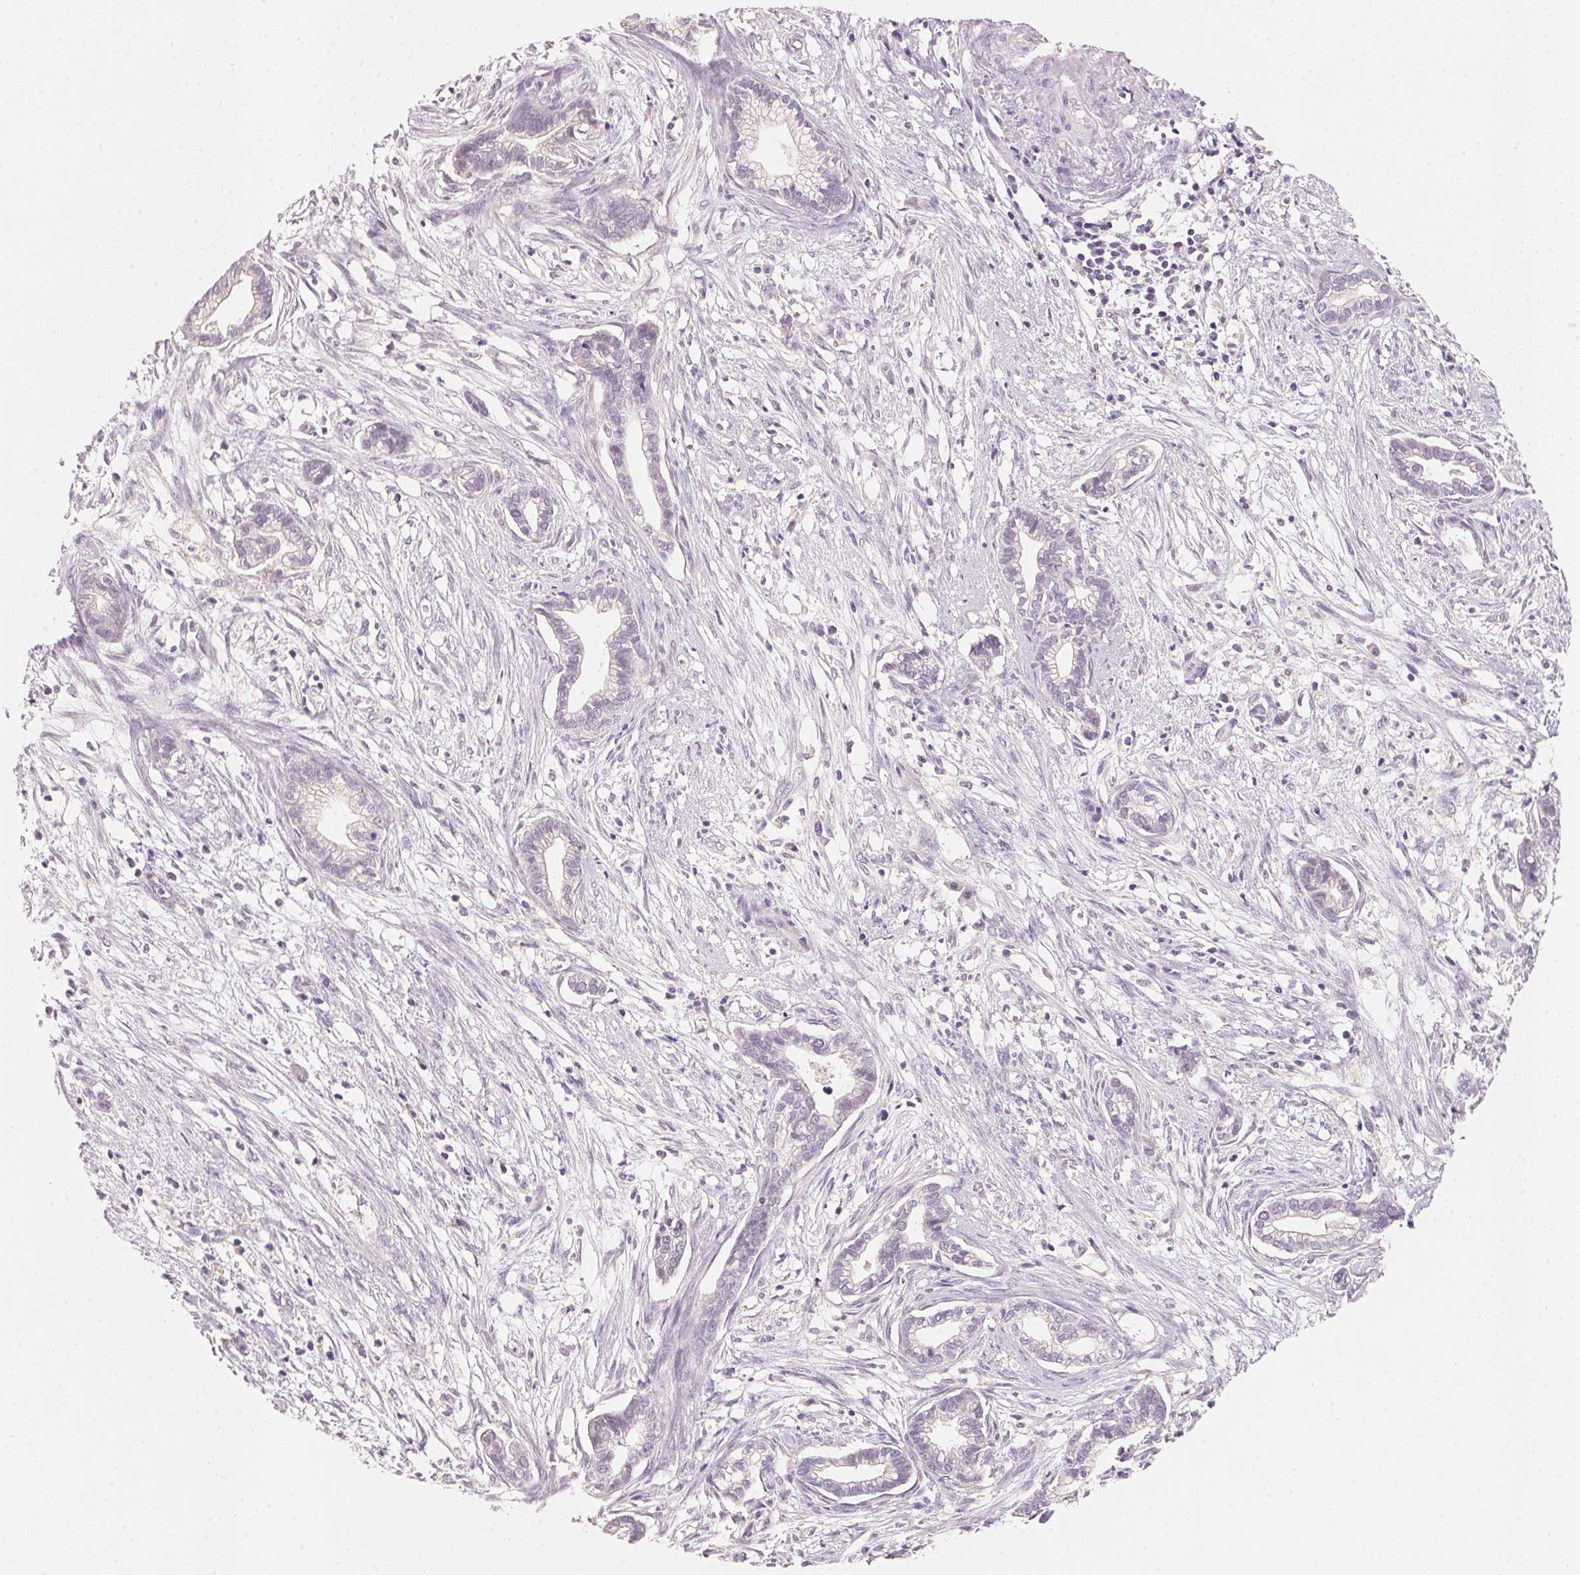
{"staining": {"intensity": "negative", "quantity": "none", "location": "none"}, "tissue": "cervical cancer", "cell_type": "Tumor cells", "image_type": "cancer", "snomed": [{"axis": "morphology", "description": "Adenocarcinoma, NOS"}, {"axis": "topography", "description": "Cervix"}], "caption": "The image reveals no staining of tumor cells in cervical cancer (adenocarcinoma).", "gene": "TREH", "patient": {"sex": "female", "age": 62}}